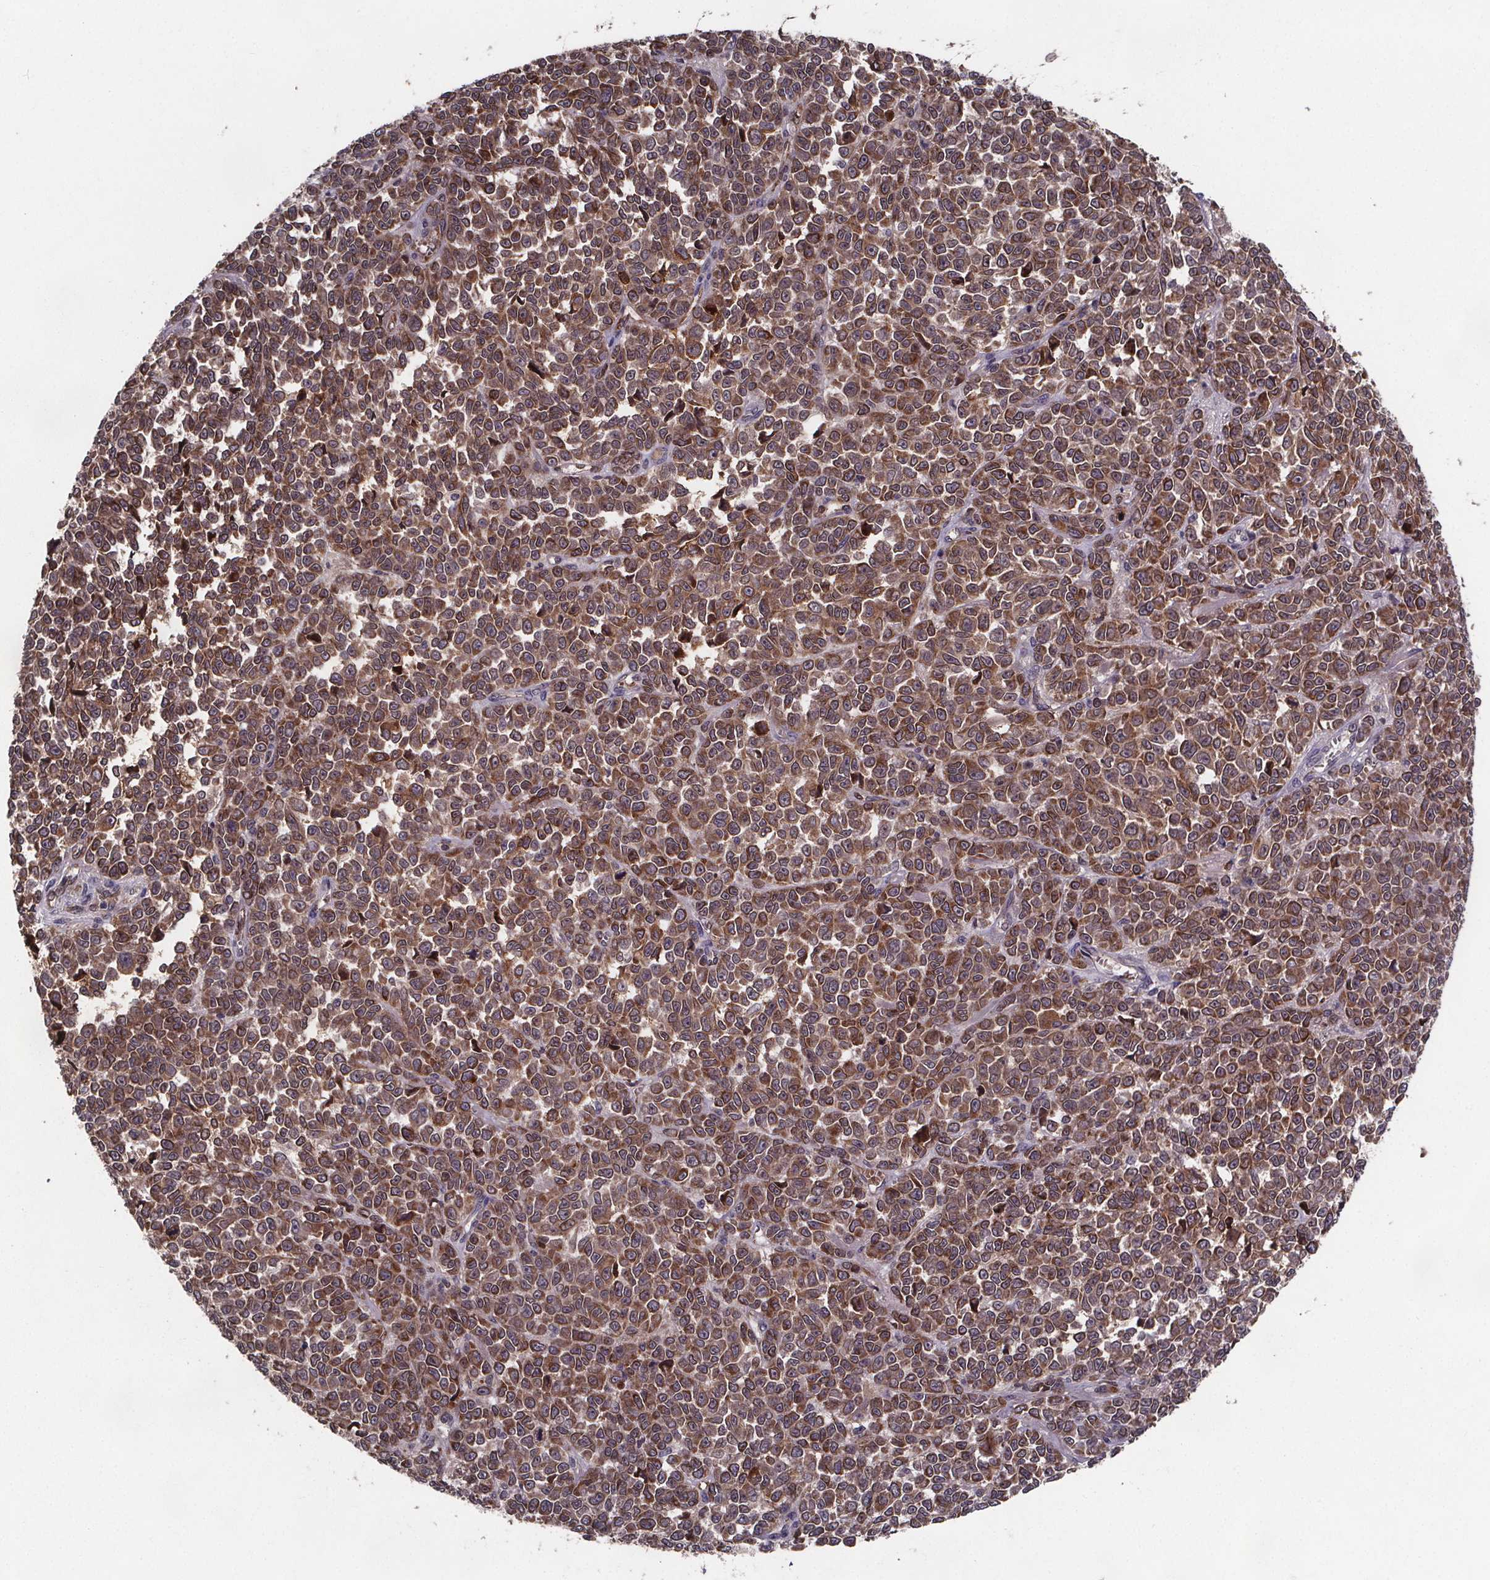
{"staining": {"intensity": "moderate", "quantity": ">75%", "location": "cytoplasmic/membranous"}, "tissue": "melanoma", "cell_type": "Tumor cells", "image_type": "cancer", "snomed": [{"axis": "morphology", "description": "Malignant melanoma, NOS"}, {"axis": "topography", "description": "Skin"}], "caption": "Malignant melanoma stained with IHC displays moderate cytoplasmic/membranous expression in about >75% of tumor cells.", "gene": "FASTKD3", "patient": {"sex": "female", "age": 95}}